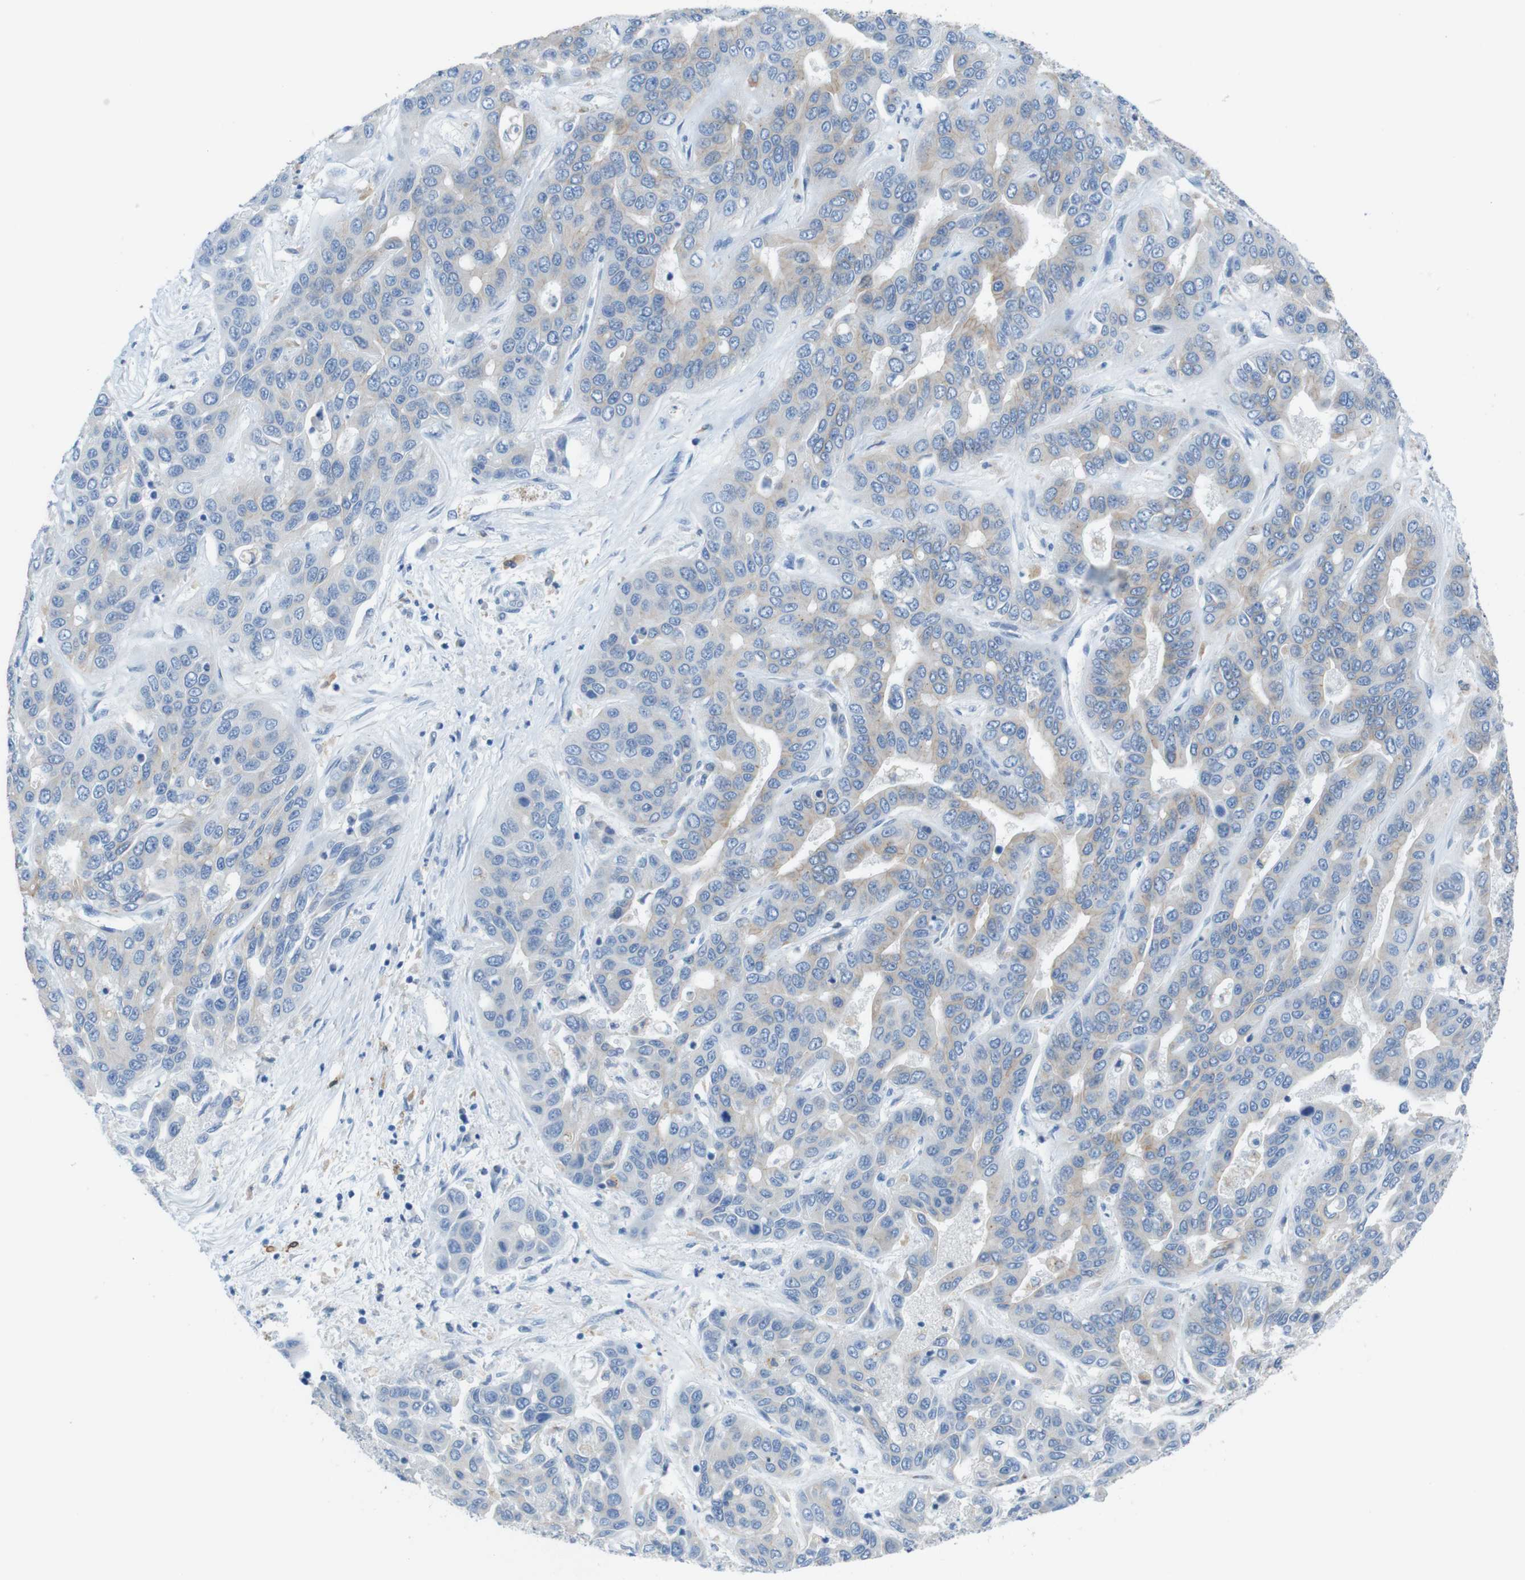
{"staining": {"intensity": "weak", "quantity": "<25%", "location": "cytoplasmic/membranous"}, "tissue": "liver cancer", "cell_type": "Tumor cells", "image_type": "cancer", "snomed": [{"axis": "morphology", "description": "Cholangiocarcinoma"}, {"axis": "topography", "description": "Liver"}], "caption": "This is a micrograph of IHC staining of liver cholangiocarcinoma, which shows no positivity in tumor cells.", "gene": "CLMN", "patient": {"sex": "female", "age": 52}}